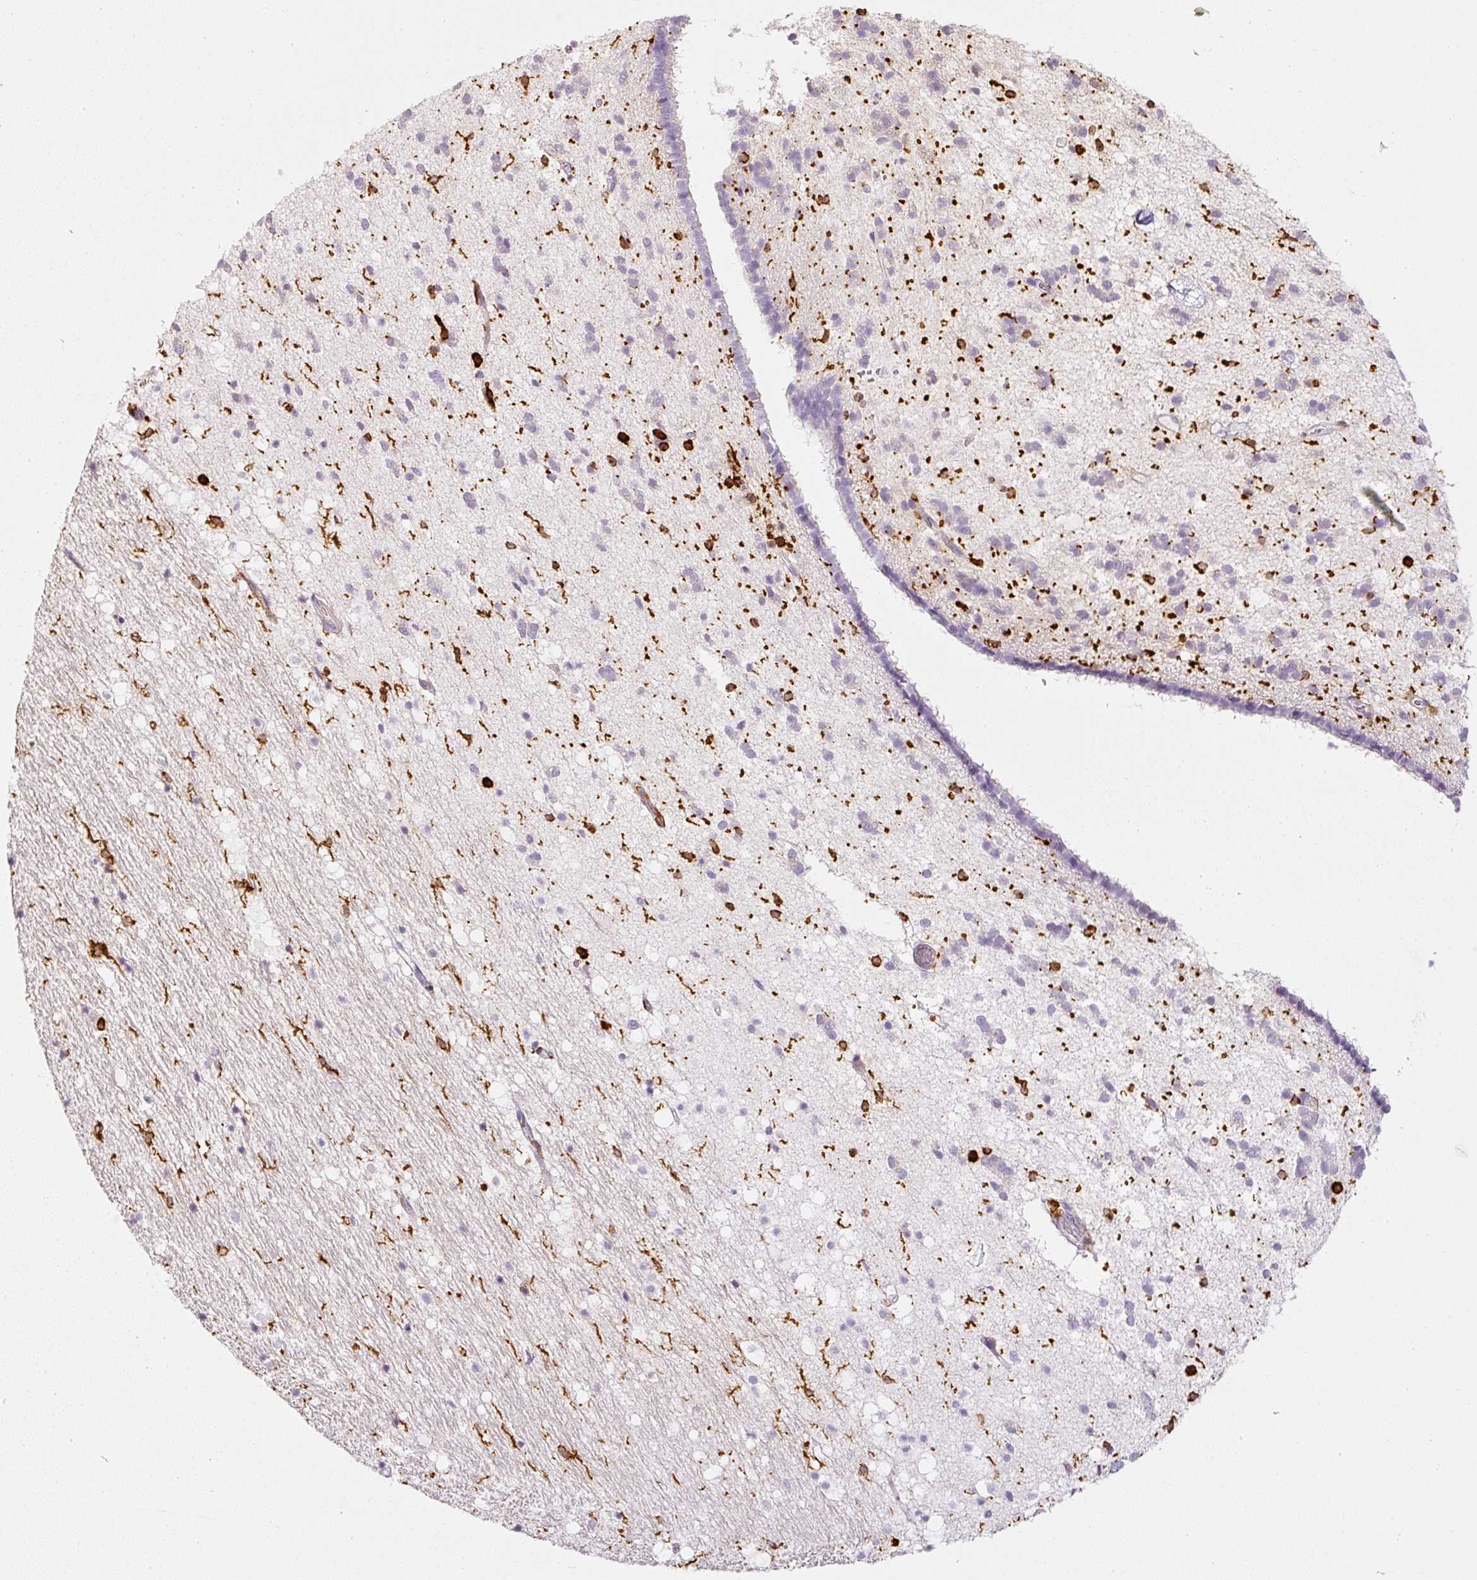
{"staining": {"intensity": "strong", "quantity": "<25%", "location": "cytoplasmic/membranous"}, "tissue": "caudate", "cell_type": "Glial cells", "image_type": "normal", "snomed": [{"axis": "morphology", "description": "Normal tissue, NOS"}, {"axis": "topography", "description": "Lateral ventricle wall"}], "caption": "IHC image of normal caudate stained for a protein (brown), which demonstrates medium levels of strong cytoplasmic/membranous expression in about <25% of glial cells.", "gene": "EVL", "patient": {"sex": "male", "age": 37}}